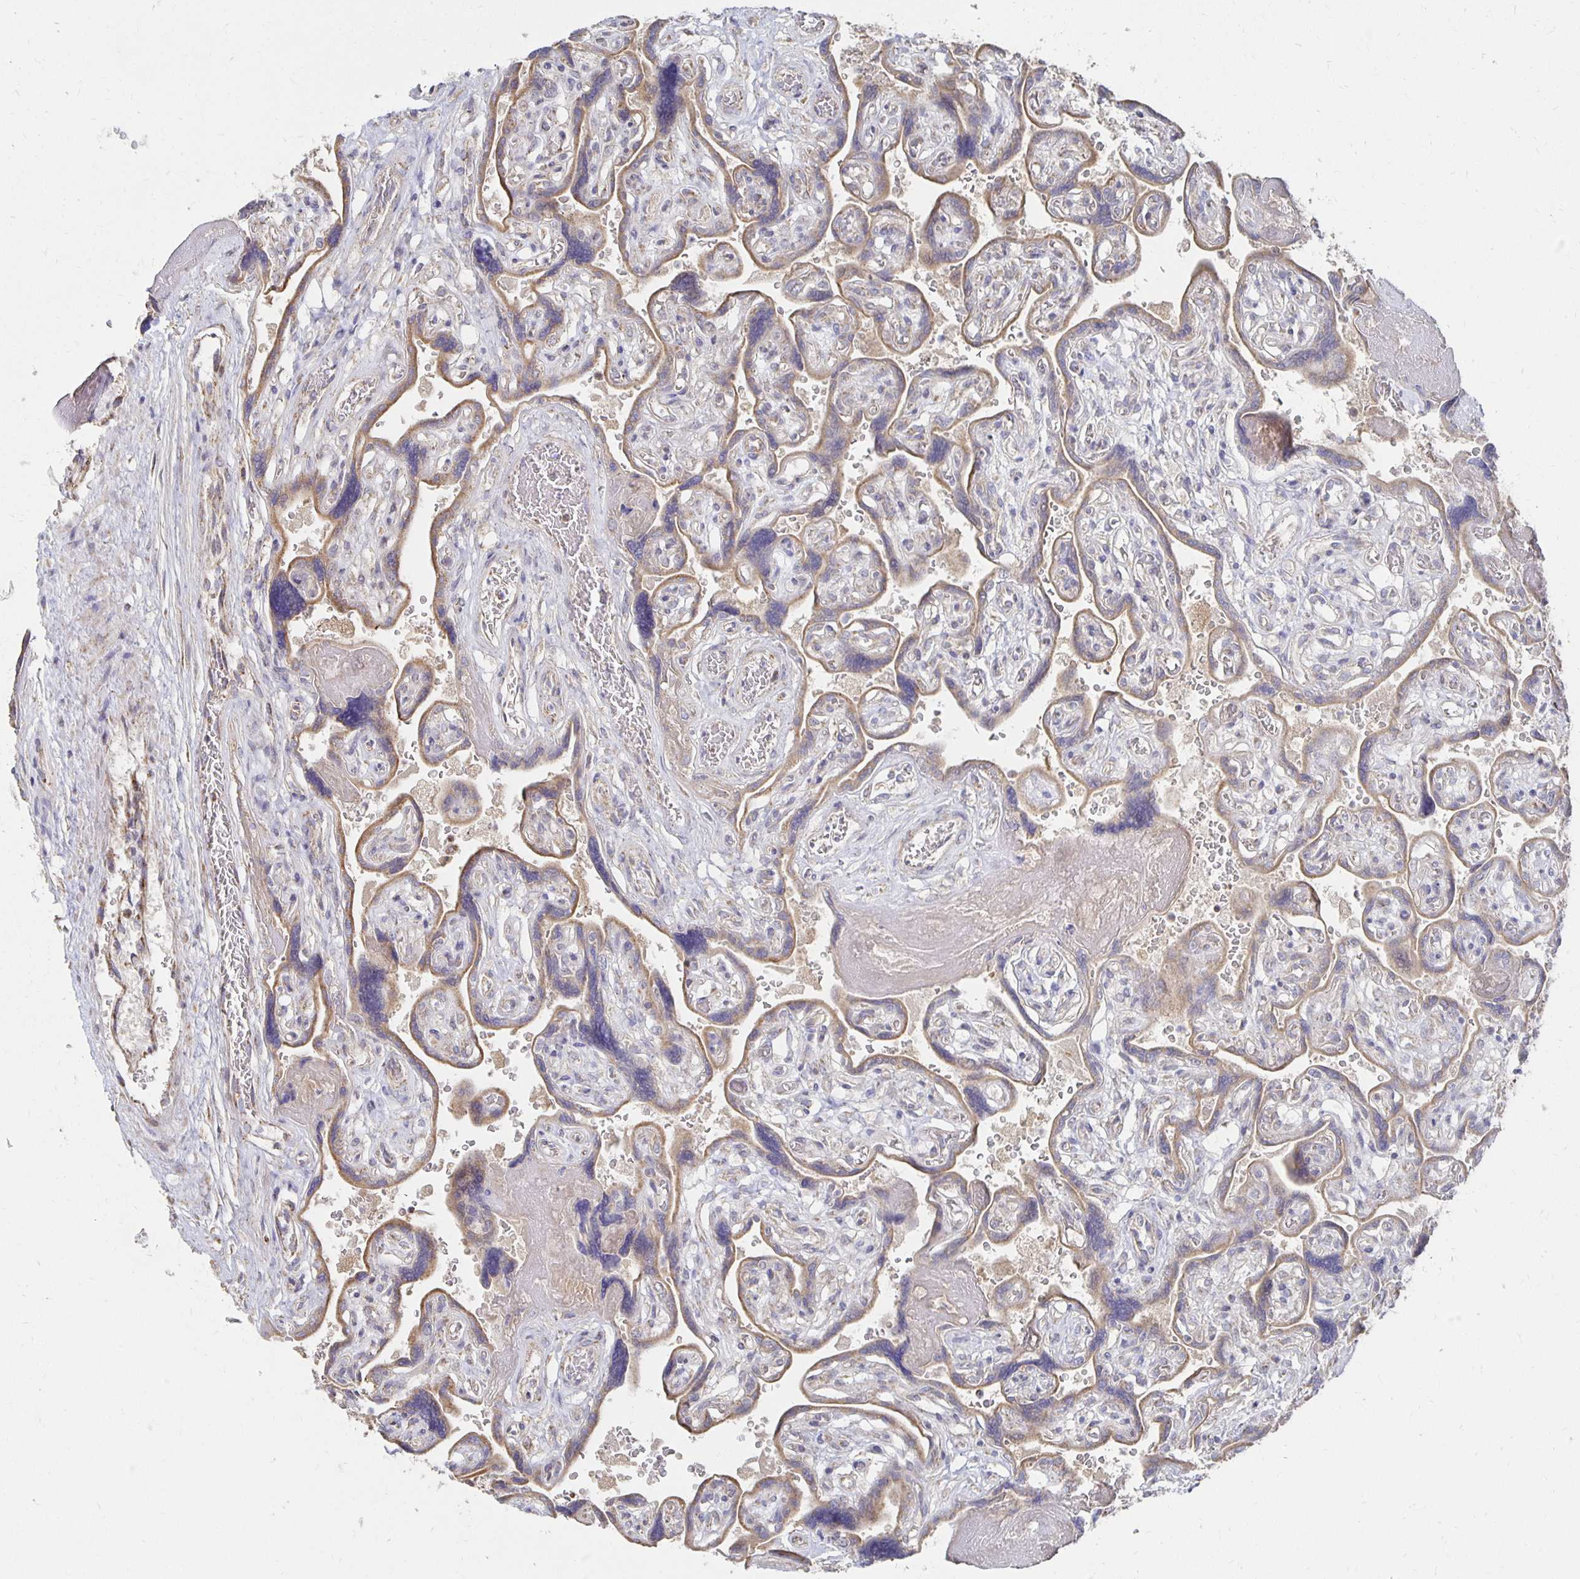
{"staining": {"intensity": "weak", "quantity": ">75%", "location": "cytoplasmic/membranous"}, "tissue": "placenta", "cell_type": "Decidual cells", "image_type": "normal", "snomed": [{"axis": "morphology", "description": "Normal tissue, NOS"}, {"axis": "topography", "description": "Placenta"}], "caption": "Protein analysis of unremarkable placenta displays weak cytoplasmic/membranous staining in about >75% of decidual cells. The protein is stained brown, and the nuclei are stained in blue (DAB (3,3'-diaminobenzidine) IHC with brightfield microscopy, high magnification).", "gene": "NKX2", "patient": {"sex": "female", "age": 32}}